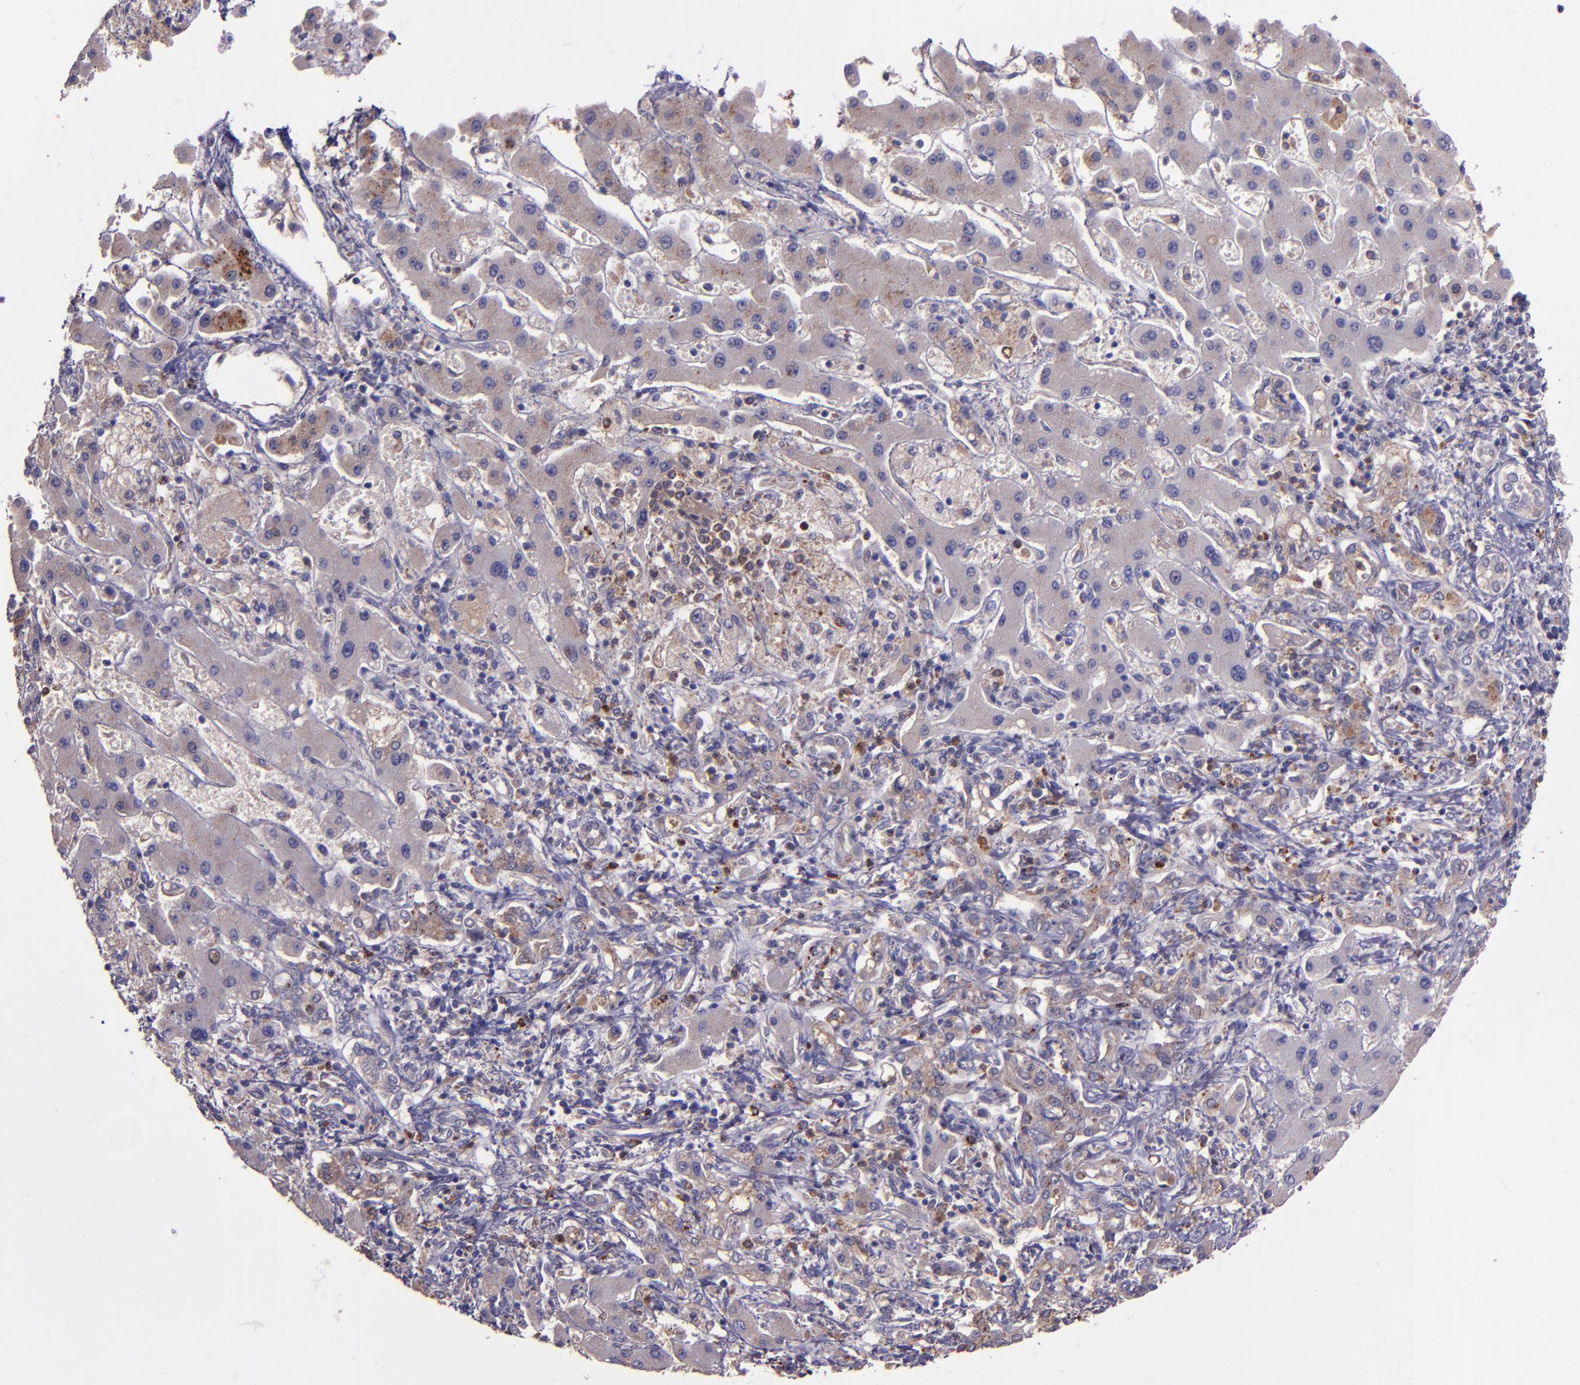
{"staining": {"intensity": "weak", "quantity": ">75%", "location": "cytoplasmic/membranous"}, "tissue": "liver cancer", "cell_type": "Tumor cells", "image_type": "cancer", "snomed": [{"axis": "morphology", "description": "Cholangiocarcinoma"}, {"axis": "topography", "description": "Liver"}], "caption": "Protein analysis of liver cancer (cholangiocarcinoma) tissue demonstrates weak cytoplasmic/membranous positivity in about >75% of tumor cells. The protein of interest is shown in brown color, while the nuclei are stained blue.", "gene": "WASHC1", "patient": {"sex": "male", "age": 50}}